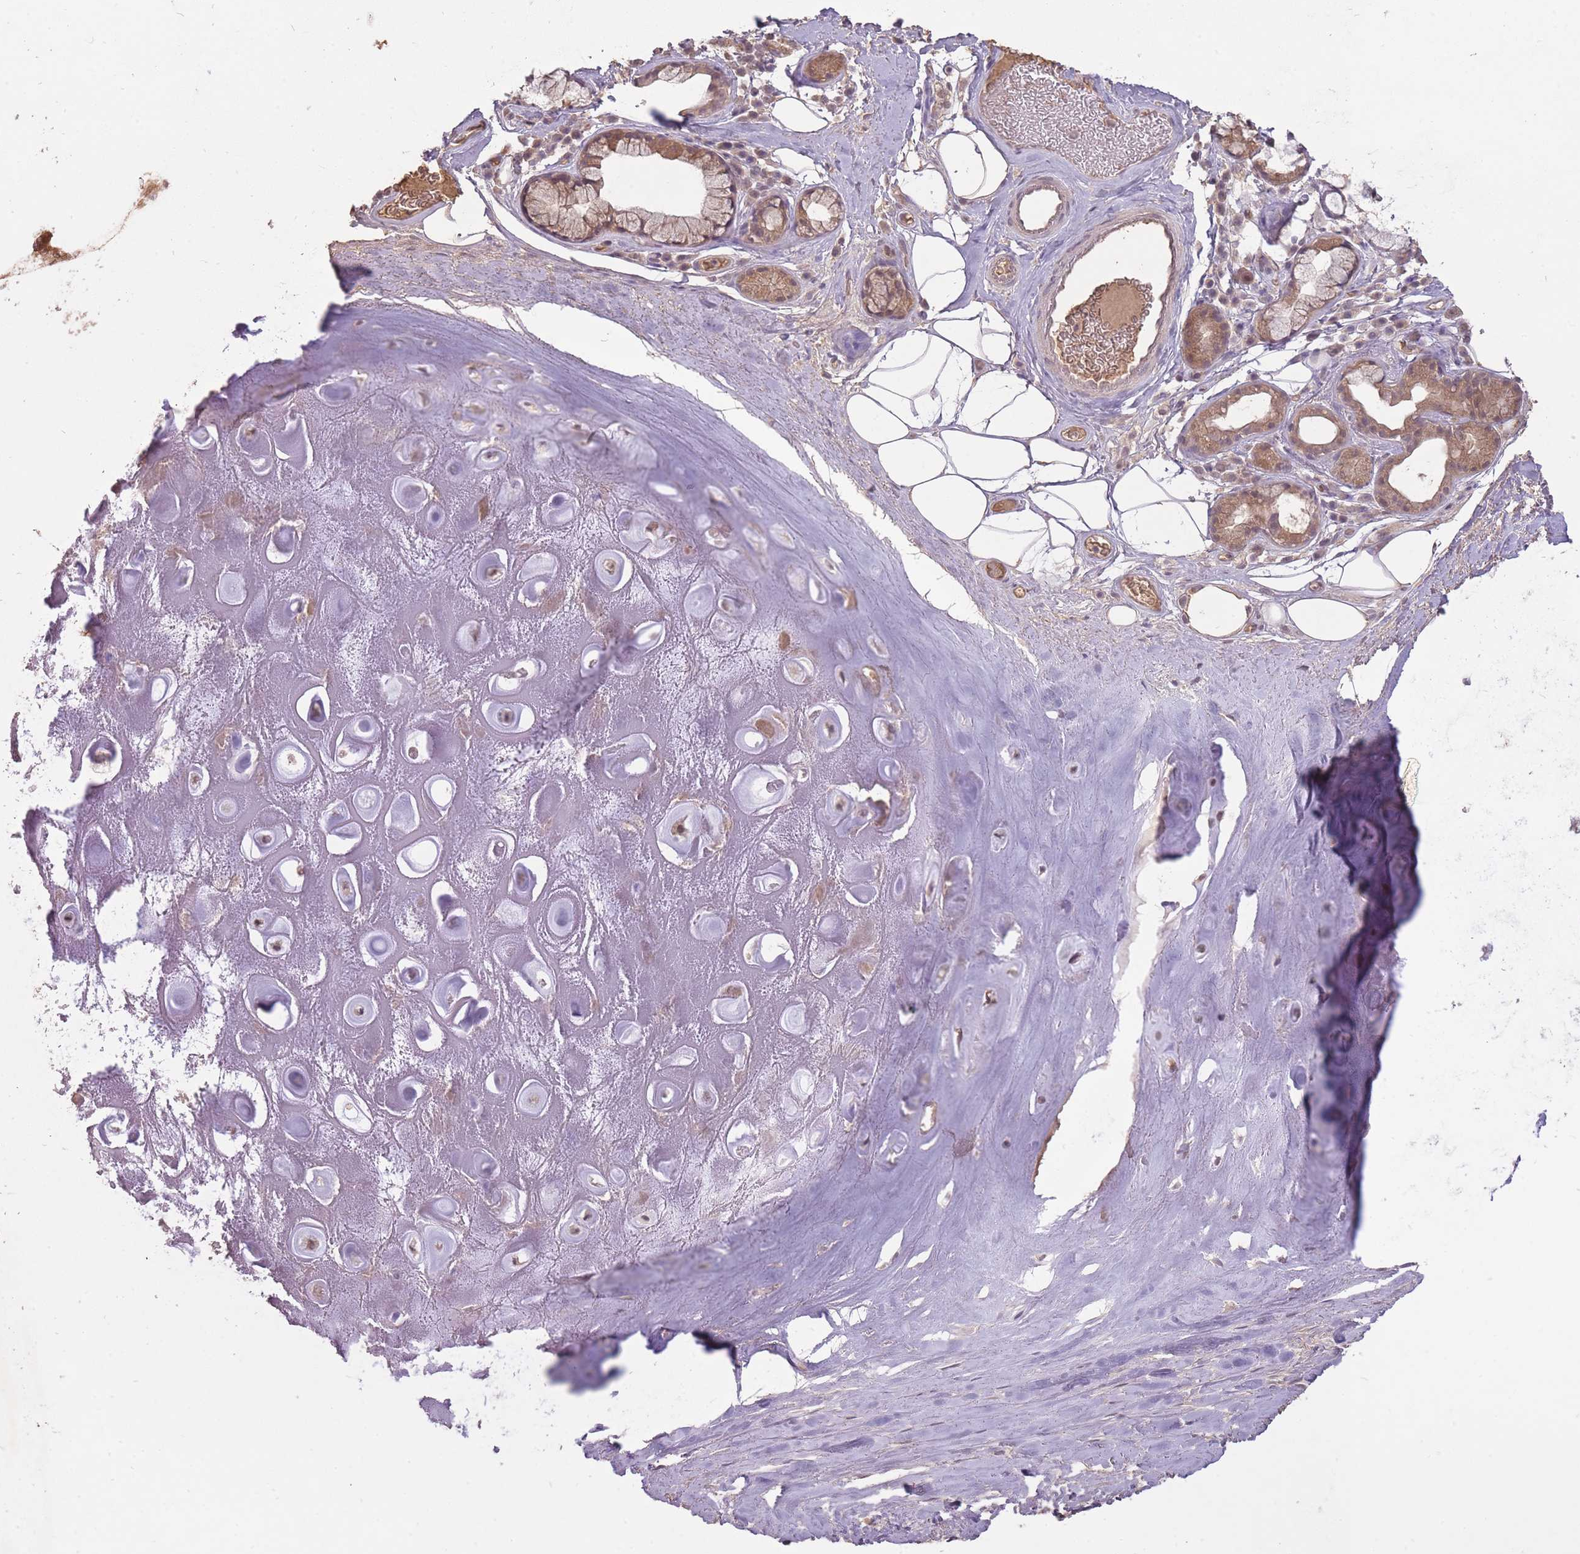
{"staining": {"intensity": "moderate", "quantity": "25%-75%", "location": "cytoplasmic/membranous"}, "tissue": "adipose tissue", "cell_type": "Adipocytes", "image_type": "normal", "snomed": [{"axis": "morphology", "description": "Normal tissue, NOS"}, {"axis": "topography", "description": "Cartilage tissue"}], "caption": "Moderate cytoplasmic/membranous expression for a protein is identified in about 25%-75% of adipocytes of unremarkable adipose tissue using IHC.", "gene": "LRATD2", "patient": {"sex": "male", "age": 81}}